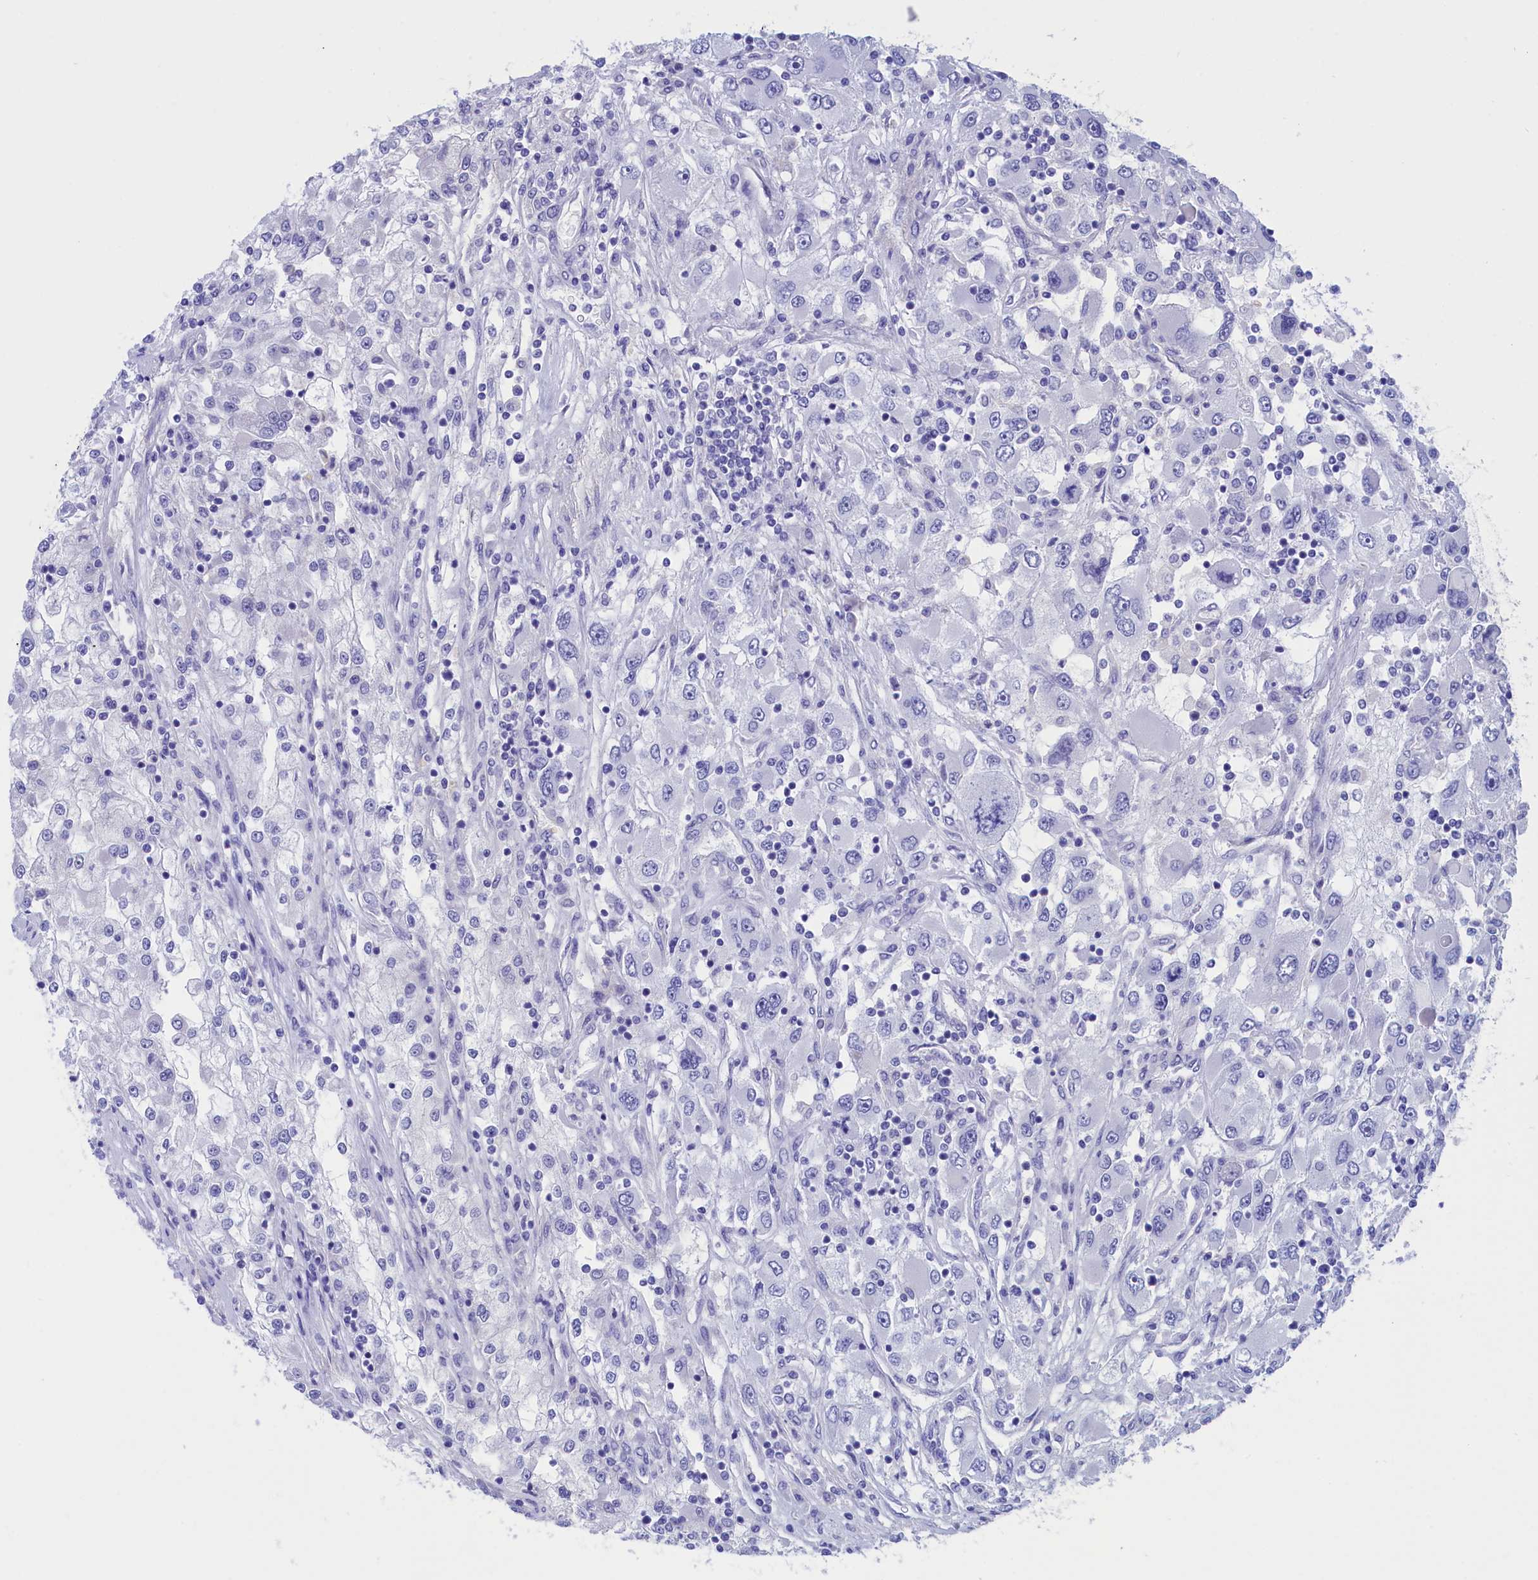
{"staining": {"intensity": "negative", "quantity": "none", "location": "none"}, "tissue": "renal cancer", "cell_type": "Tumor cells", "image_type": "cancer", "snomed": [{"axis": "morphology", "description": "Adenocarcinoma, NOS"}, {"axis": "topography", "description": "Kidney"}], "caption": "Protein analysis of renal cancer exhibits no significant positivity in tumor cells.", "gene": "VPS35L", "patient": {"sex": "female", "age": 52}}